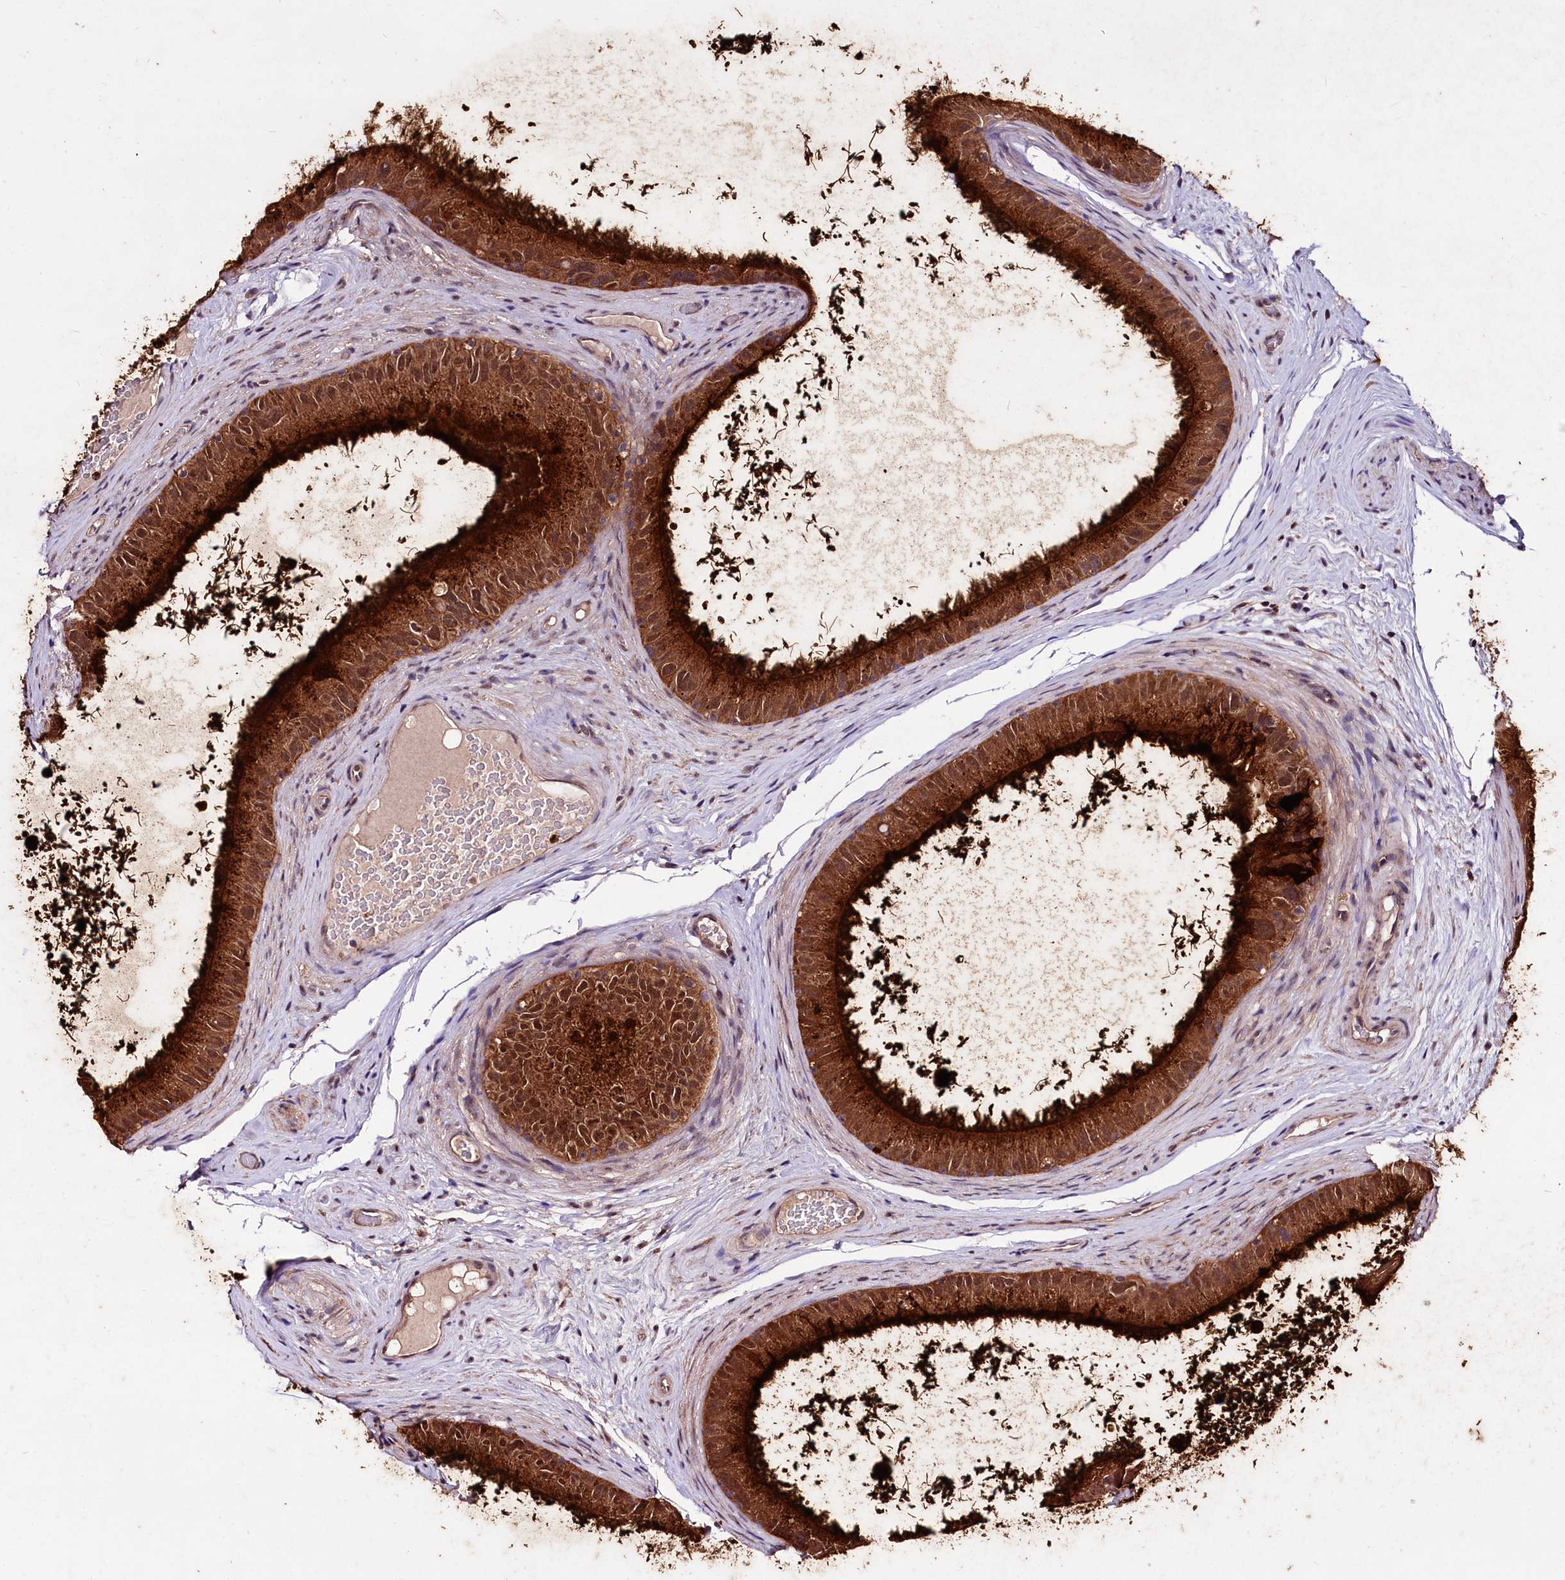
{"staining": {"intensity": "strong", "quantity": ">75%", "location": "cytoplasmic/membranous,nuclear"}, "tissue": "epididymis", "cell_type": "Glandular cells", "image_type": "normal", "snomed": [{"axis": "morphology", "description": "Normal tissue, NOS"}, {"axis": "topography", "description": "Epididymis, spermatic cord, NOS"}], "caption": "Epididymis stained for a protein displays strong cytoplasmic/membranous,nuclear positivity in glandular cells. (DAB (3,3'-diaminobenzidine) IHC, brown staining for protein, blue staining for nuclei).", "gene": "KLRB1", "patient": {"sex": "male", "age": 50}}